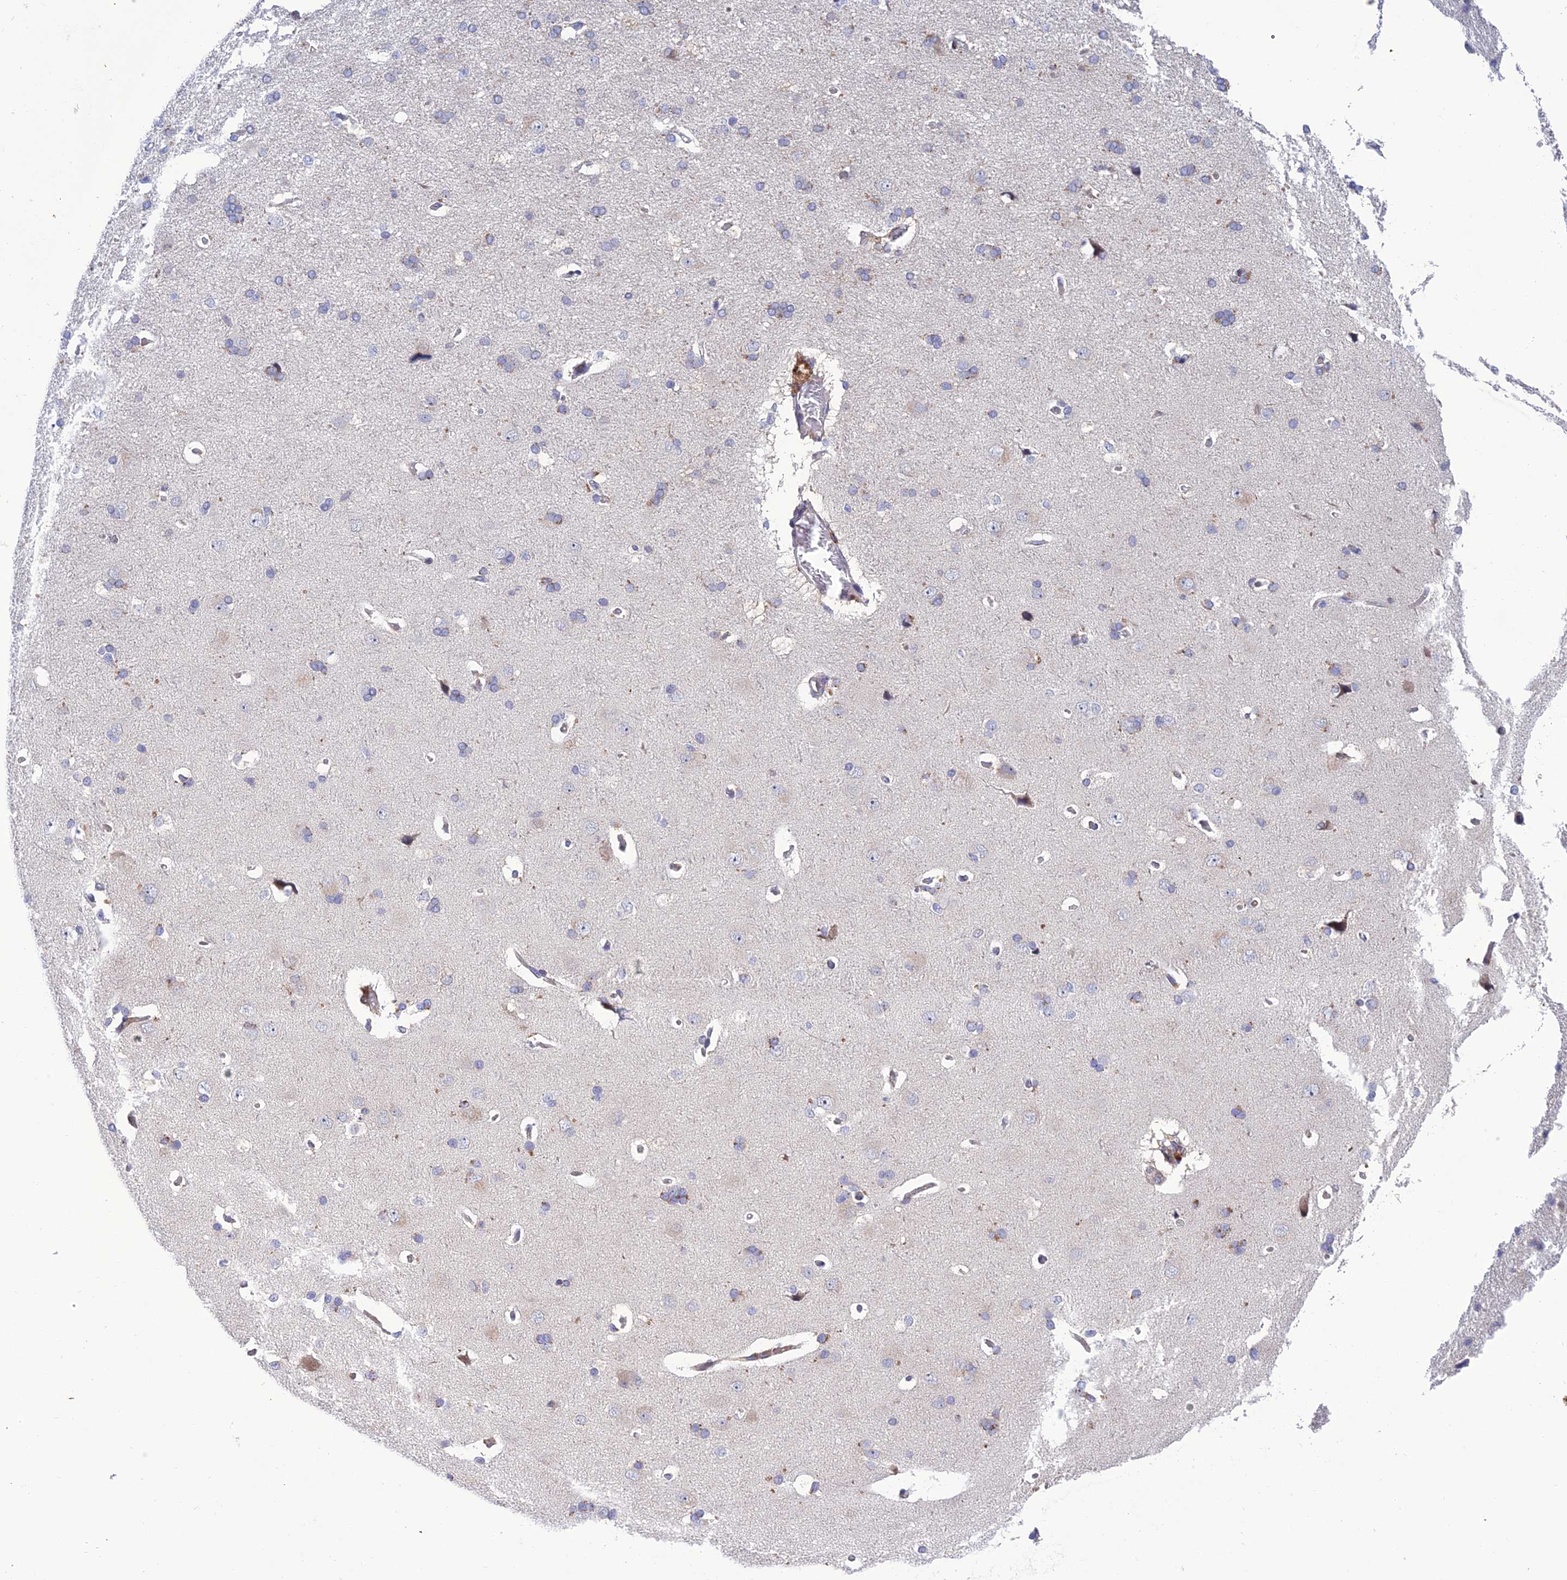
{"staining": {"intensity": "negative", "quantity": "none", "location": "none"}, "tissue": "cerebral cortex", "cell_type": "Endothelial cells", "image_type": "normal", "snomed": [{"axis": "morphology", "description": "Normal tissue, NOS"}, {"axis": "topography", "description": "Cerebral cortex"}], "caption": "High magnification brightfield microscopy of normal cerebral cortex stained with DAB (3,3'-diaminobenzidine) (brown) and counterstained with hematoxylin (blue): endothelial cells show no significant expression. (Stains: DAB (3,3'-diaminobenzidine) immunohistochemistry (IHC) with hematoxylin counter stain, Microscopy: brightfield microscopy at high magnification).", "gene": "FAM76A", "patient": {"sex": "male", "age": 62}}